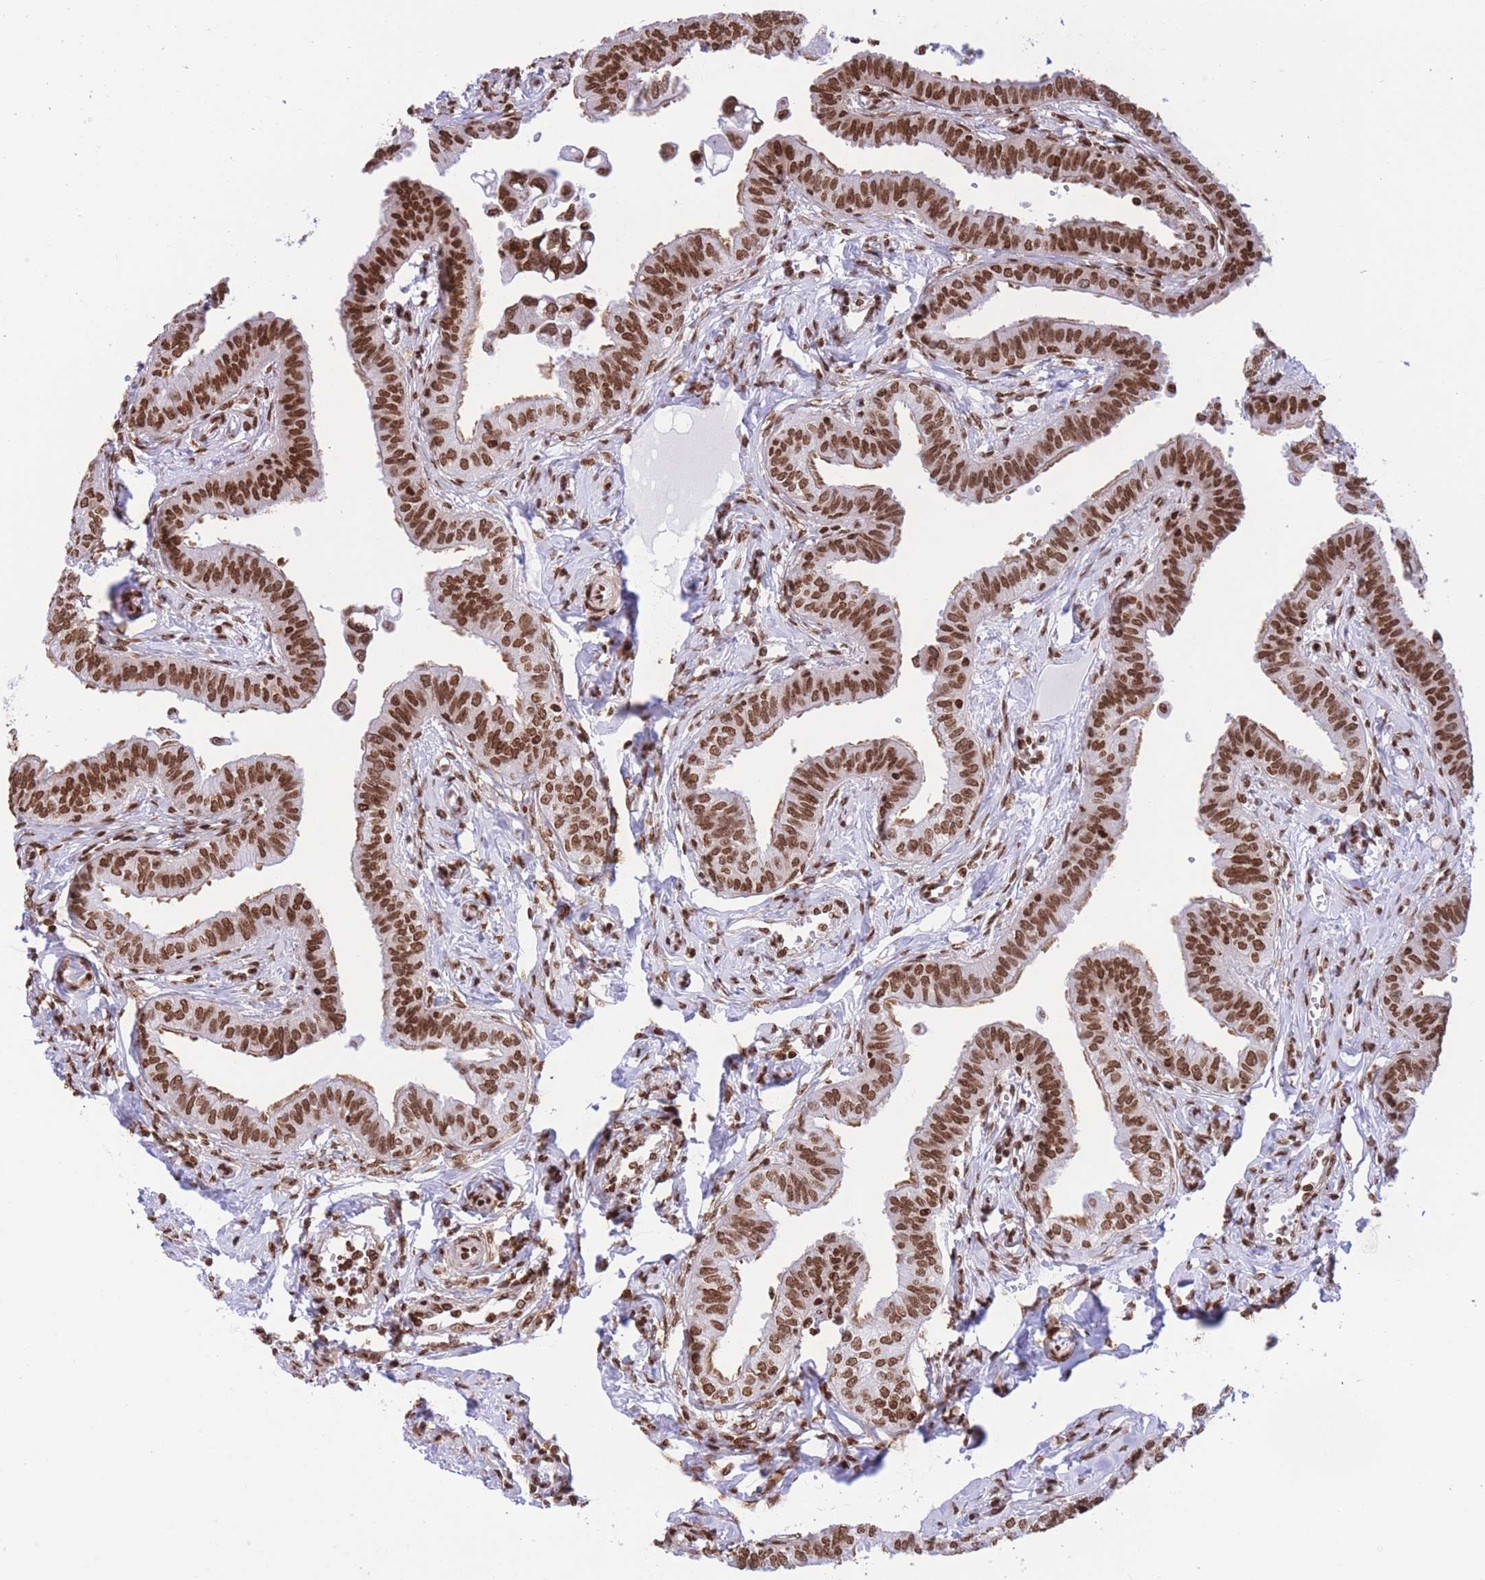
{"staining": {"intensity": "strong", "quantity": ">75%", "location": "cytoplasmic/membranous,nuclear"}, "tissue": "fallopian tube", "cell_type": "Glandular cells", "image_type": "normal", "snomed": [{"axis": "morphology", "description": "Normal tissue, NOS"}, {"axis": "morphology", "description": "Carcinoma, NOS"}, {"axis": "topography", "description": "Fallopian tube"}, {"axis": "topography", "description": "Ovary"}], "caption": "Brown immunohistochemical staining in normal fallopian tube shows strong cytoplasmic/membranous,nuclear staining in approximately >75% of glandular cells. (DAB (3,3'-diaminobenzidine) IHC, brown staining for protein, blue staining for nuclei).", "gene": "H2BC10", "patient": {"sex": "female", "age": 59}}